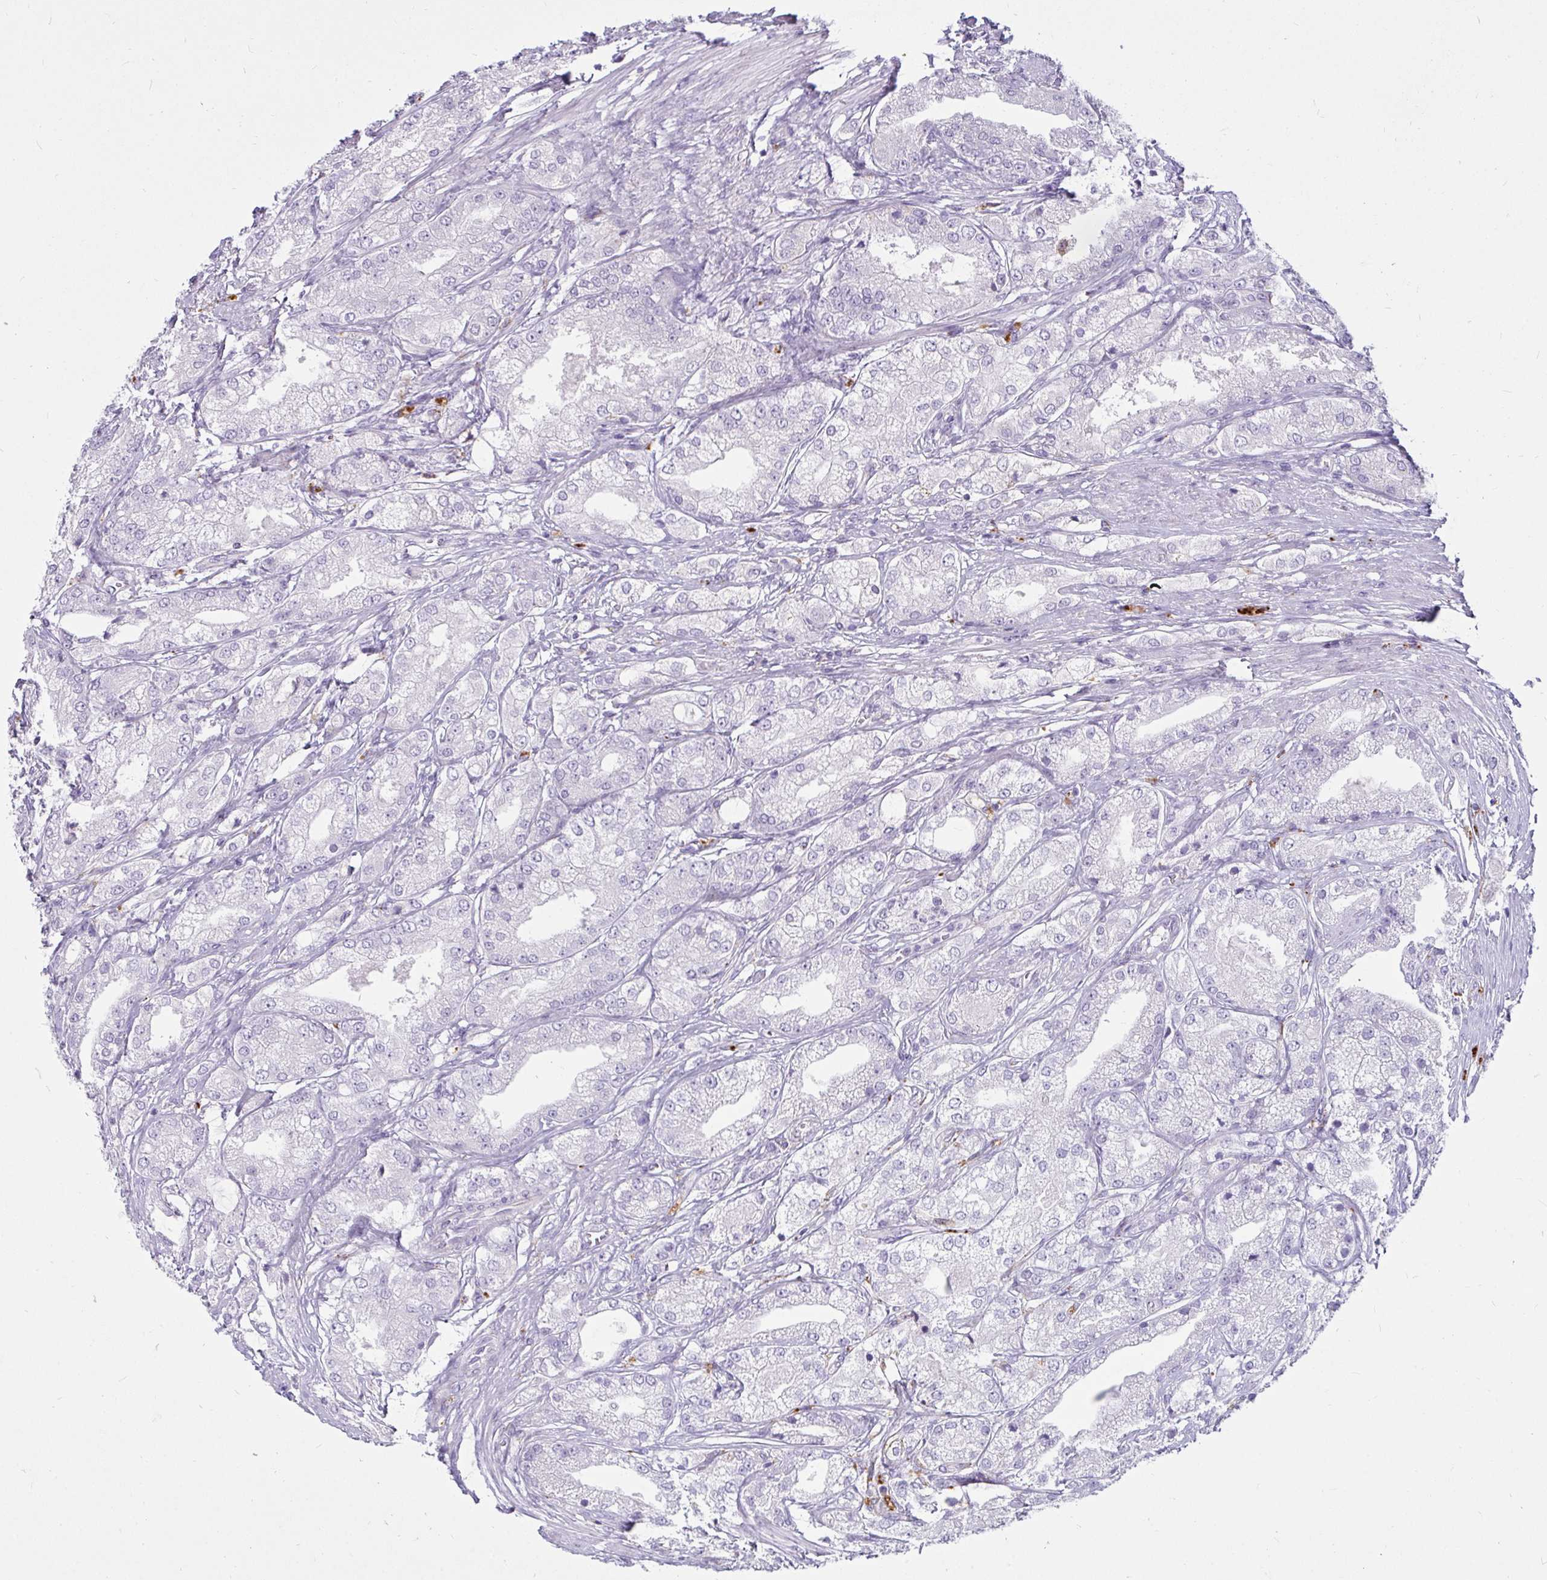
{"staining": {"intensity": "negative", "quantity": "none", "location": "none"}, "tissue": "prostate cancer", "cell_type": "Tumor cells", "image_type": "cancer", "snomed": [{"axis": "morphology", "description": "Adenocarcinoma, High grade"}, {"axis": "topography", "description": "Prostate"}], "caption": "Immunohistochemistry (IHC) histopathology image of prostate high-grade adenocarcinoma stained for a protein (brown), which shows no expression in tumor cells. (DAB (3,3'-diaminobenzidine) immunohistochemistry (IHC) visualized using brightfield microscopy, high magnification).", "gene": "CTSZ", "patient": {"sex": "male", "age": 61}}